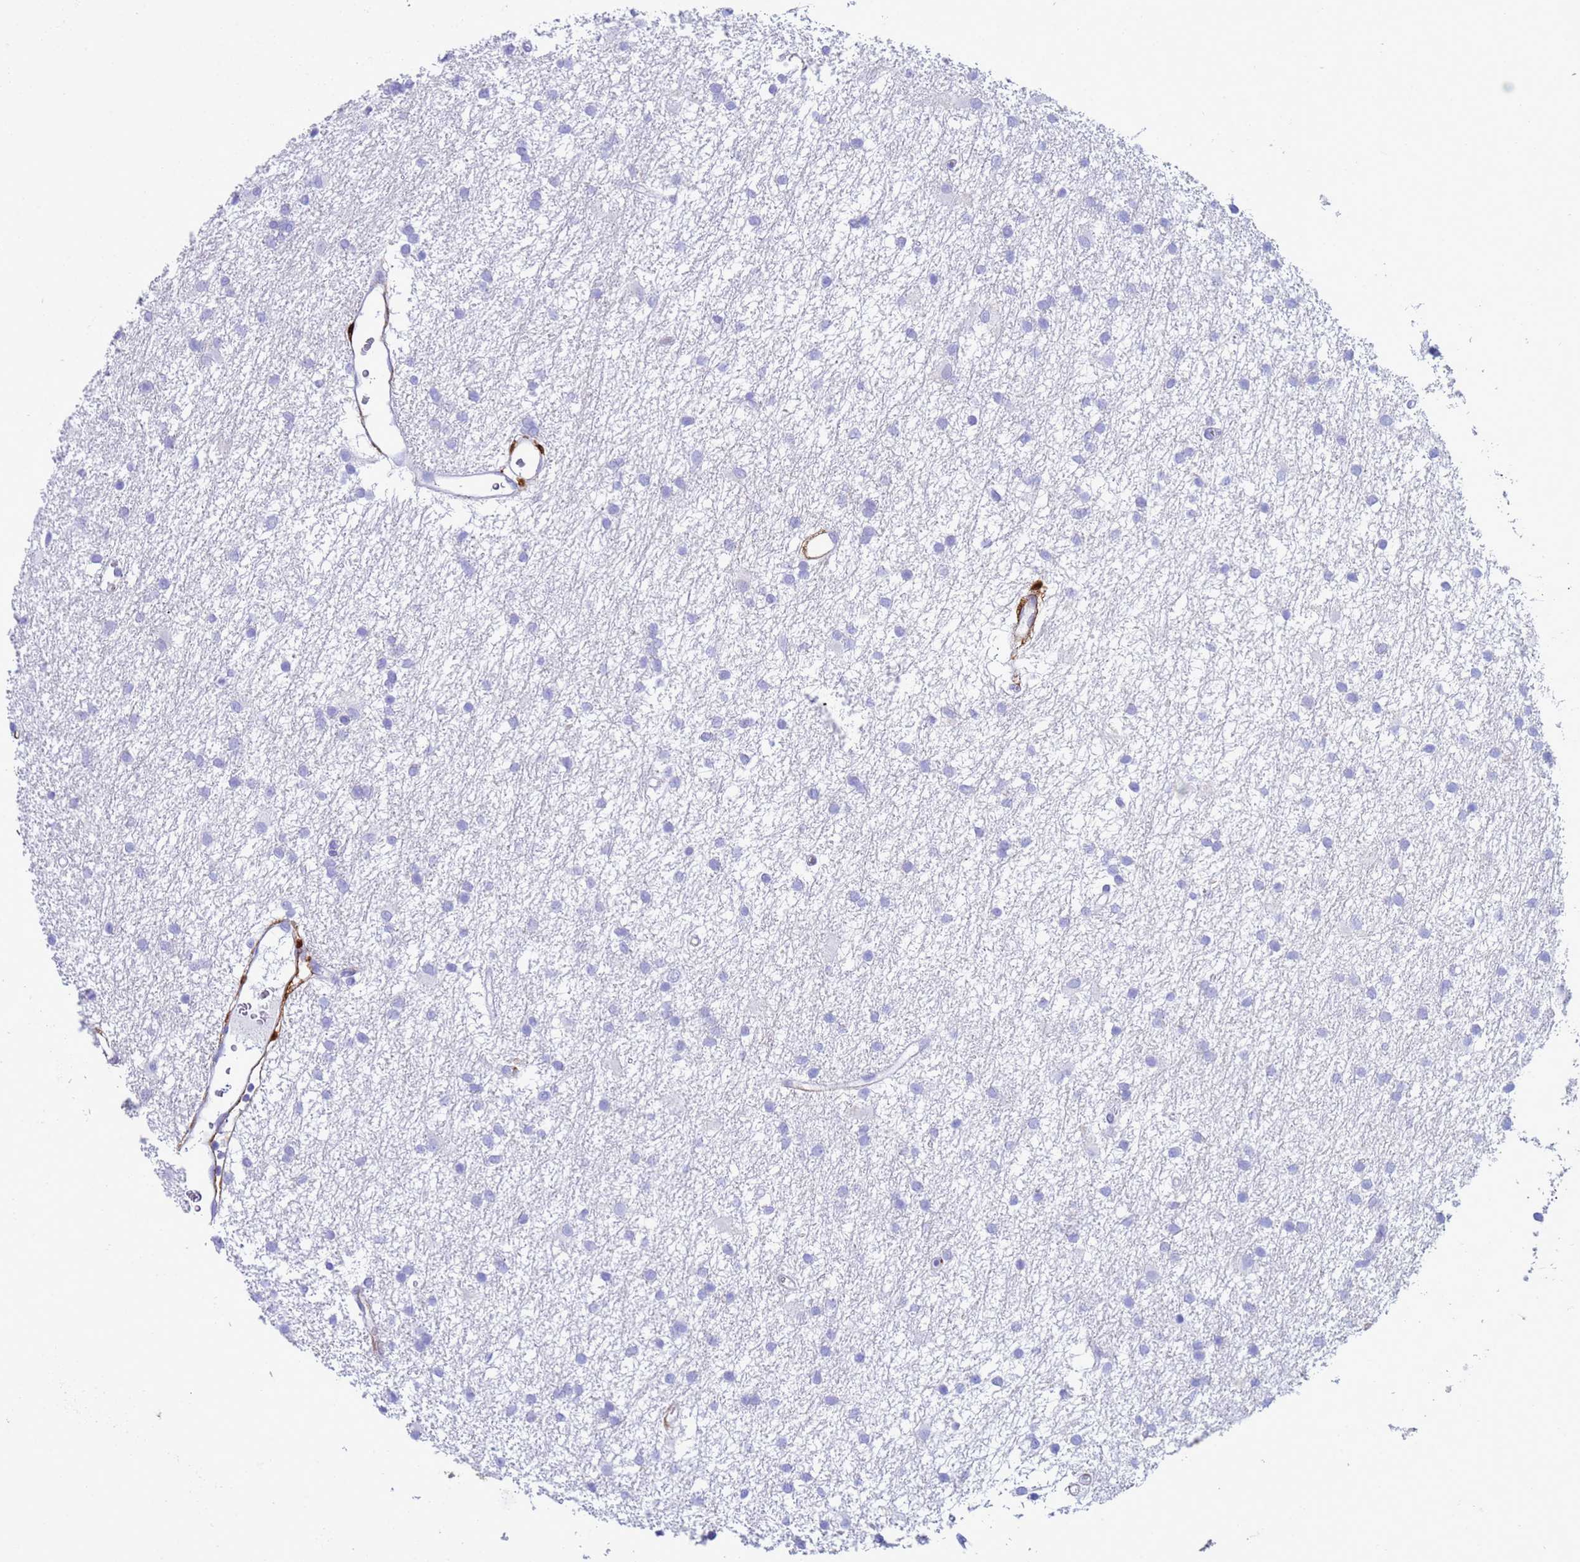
{"staining": {"intensity": "negative", "quantity": "none", "location": "none"}, "tissue": "glioma", "cell_type": "Tumor cells", "image_type": "cancer", "snomed": [{"axis": "morphology", "description": "Glioma, malignant, High grade"}, {"axis": "topography", "description": "Brain"}], "caption": "Tumor cells are negative for brown protein staining in glioma.", "gene": "AKR1C2", "patient": {"sex": "male", "age": 77}}